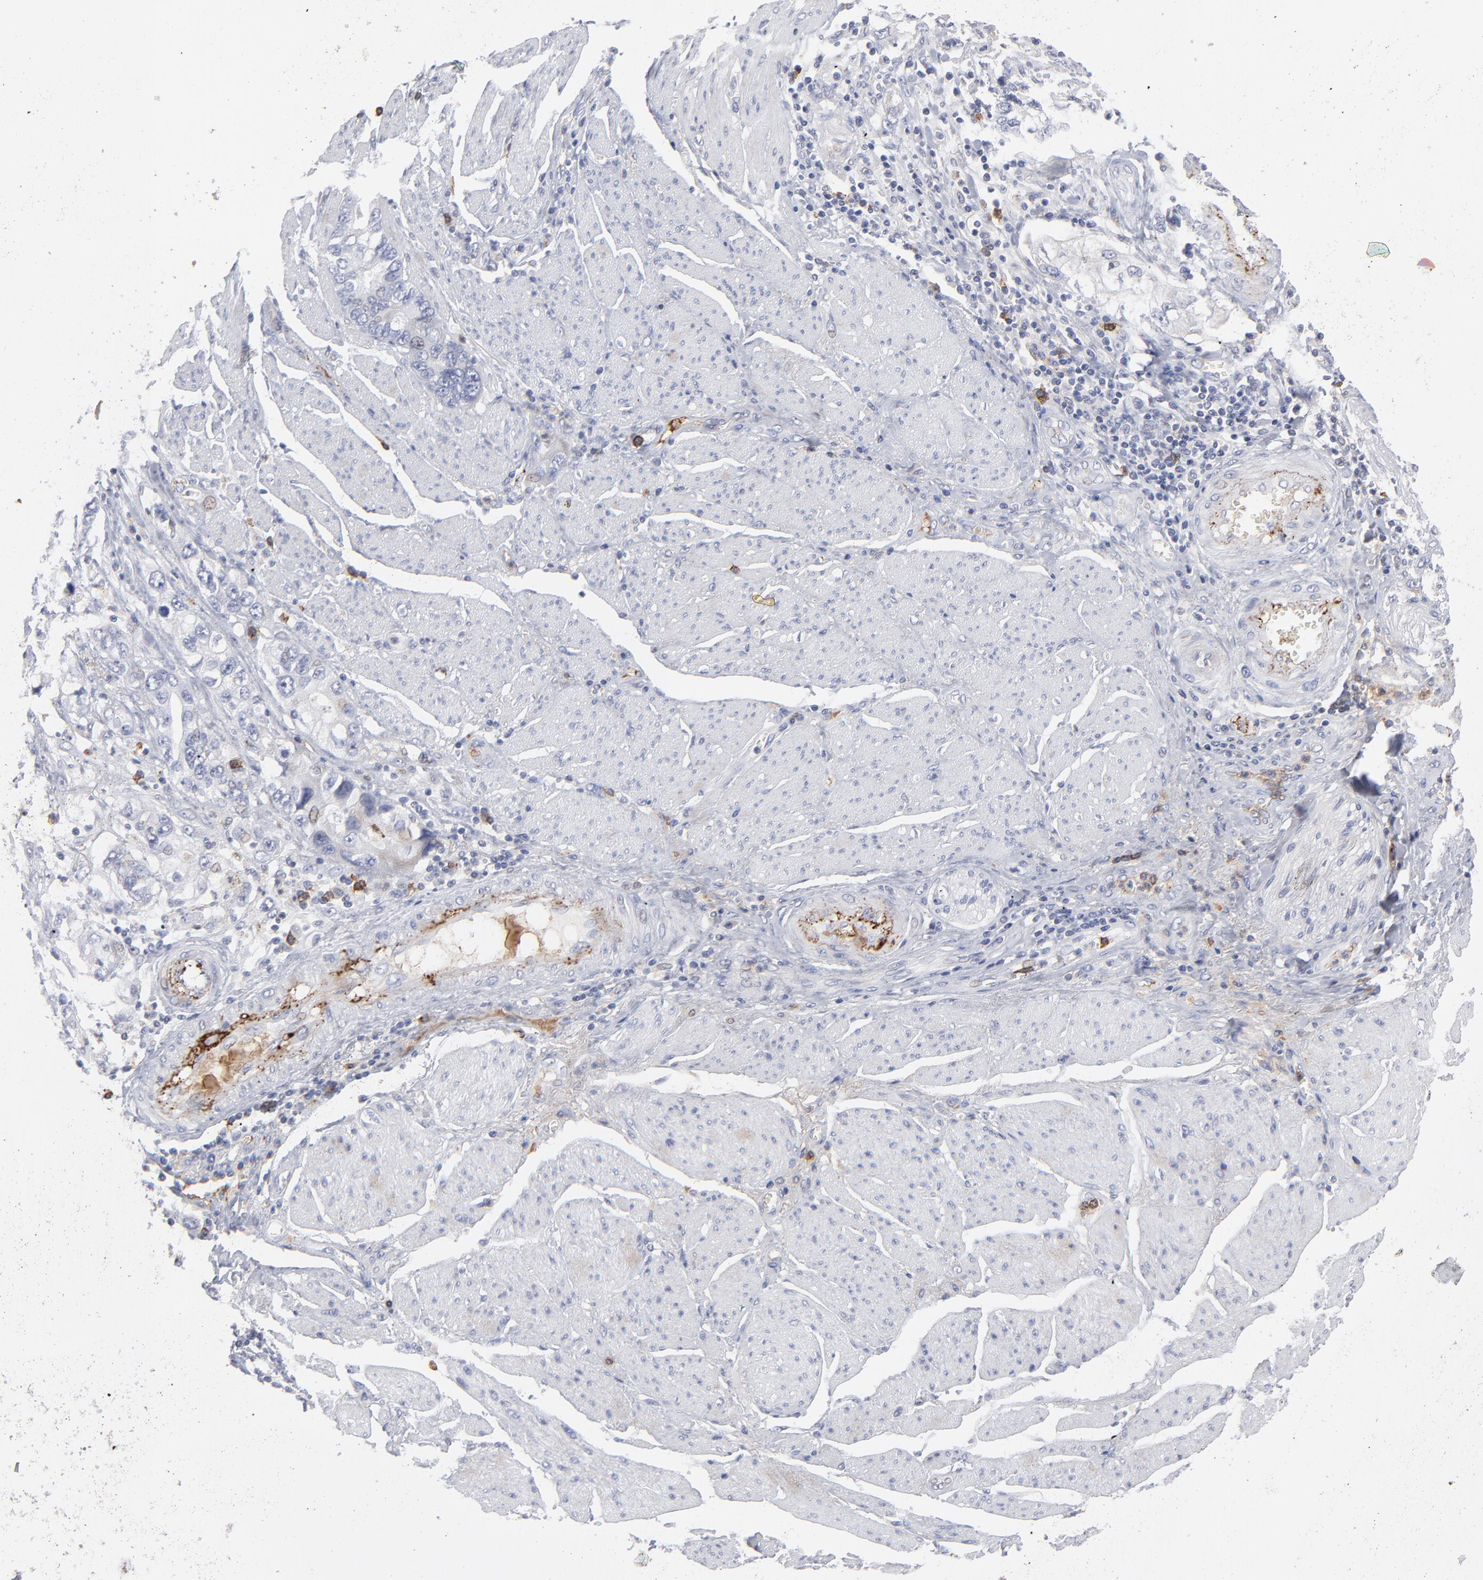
{"staining": {"intensity": "negative", "quantity": "none", "location": "none"}, "tissue": "stomach cancer", "cell_type": "Tumor cells", "image_type": "cancer", "snomed": [{"axis": "morphology", "description": "Adenocarcinoma, NOS"}, {"axis": "topography", "description": "Pancreas"}, {"axis": "topography", "description": "Stomach, upper"}], "caption": "DAB immunohistochemical staining of adenocarcinoma (stomach) displays no significant positivity in tumor cells.", "gene": "CCR3", "patient": {"sex": "male", "age": 77}}